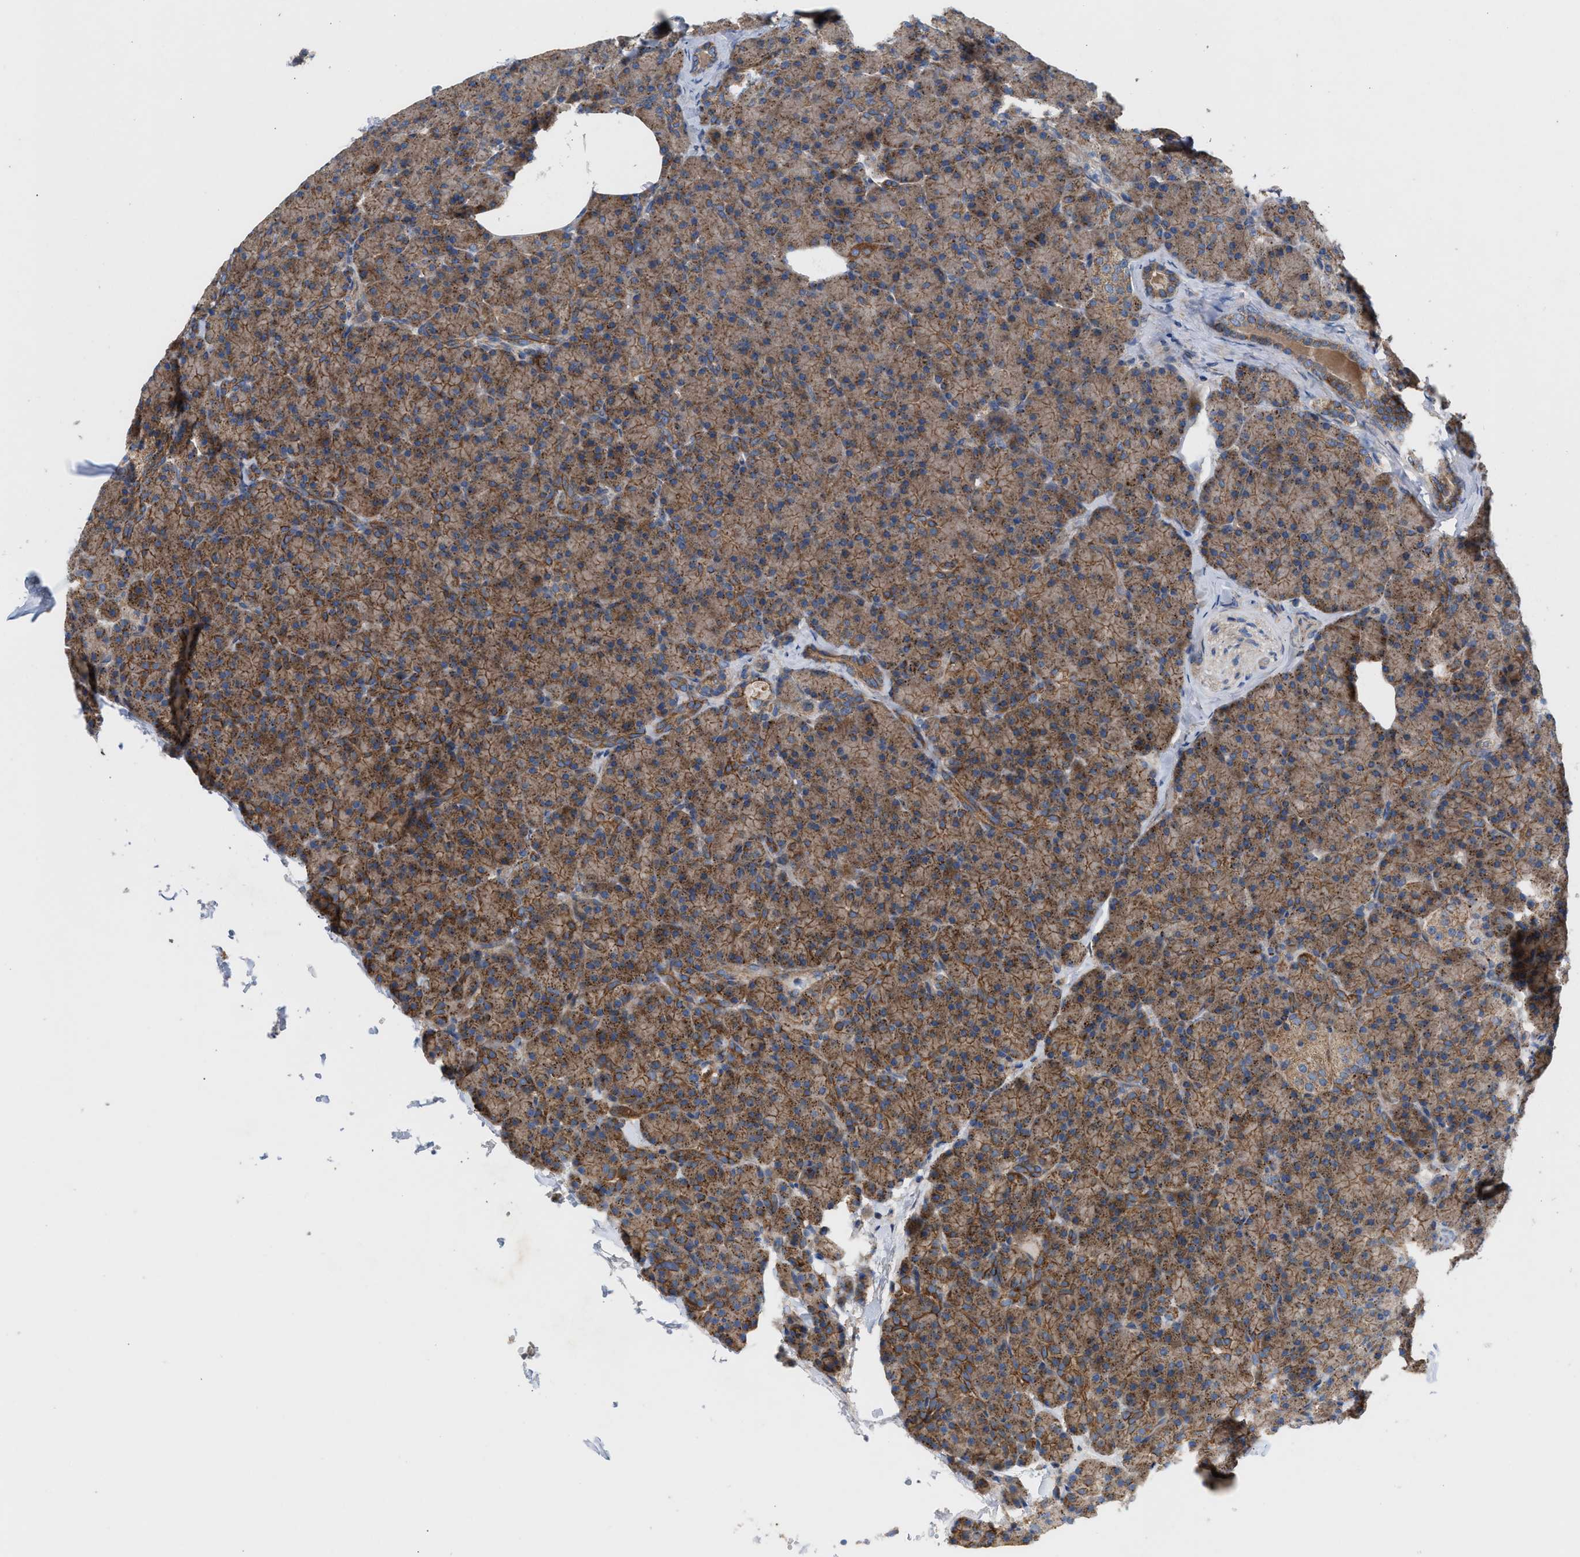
{"staining": {"intensity": "moderate", "quantity": ">75%", "location": "cytoplasmic/membranous"}, "tissue": "pancreas", "cell_type": "Exocrine glandular cells", "image_type": "normal", "snomed": [{"axis": "morphology", "description": "Normal tissue, NOS"}, {"axis": "topography", "description": "Pancreas"}], "caption": "IHC staining of unremarkable pancreas, which shows medium levels of moderate cytoplasmic/membranous expression in about >75% of exocrine glandular cells indicating moderate cytoplasmic/membranous protein expression. The staining was performed using DAB (brown) for protein detection and nuclei were counterstained in hematoxylin (blue).", "gene": "OXSM", "patient": {"sex": "female", "age": 43}}